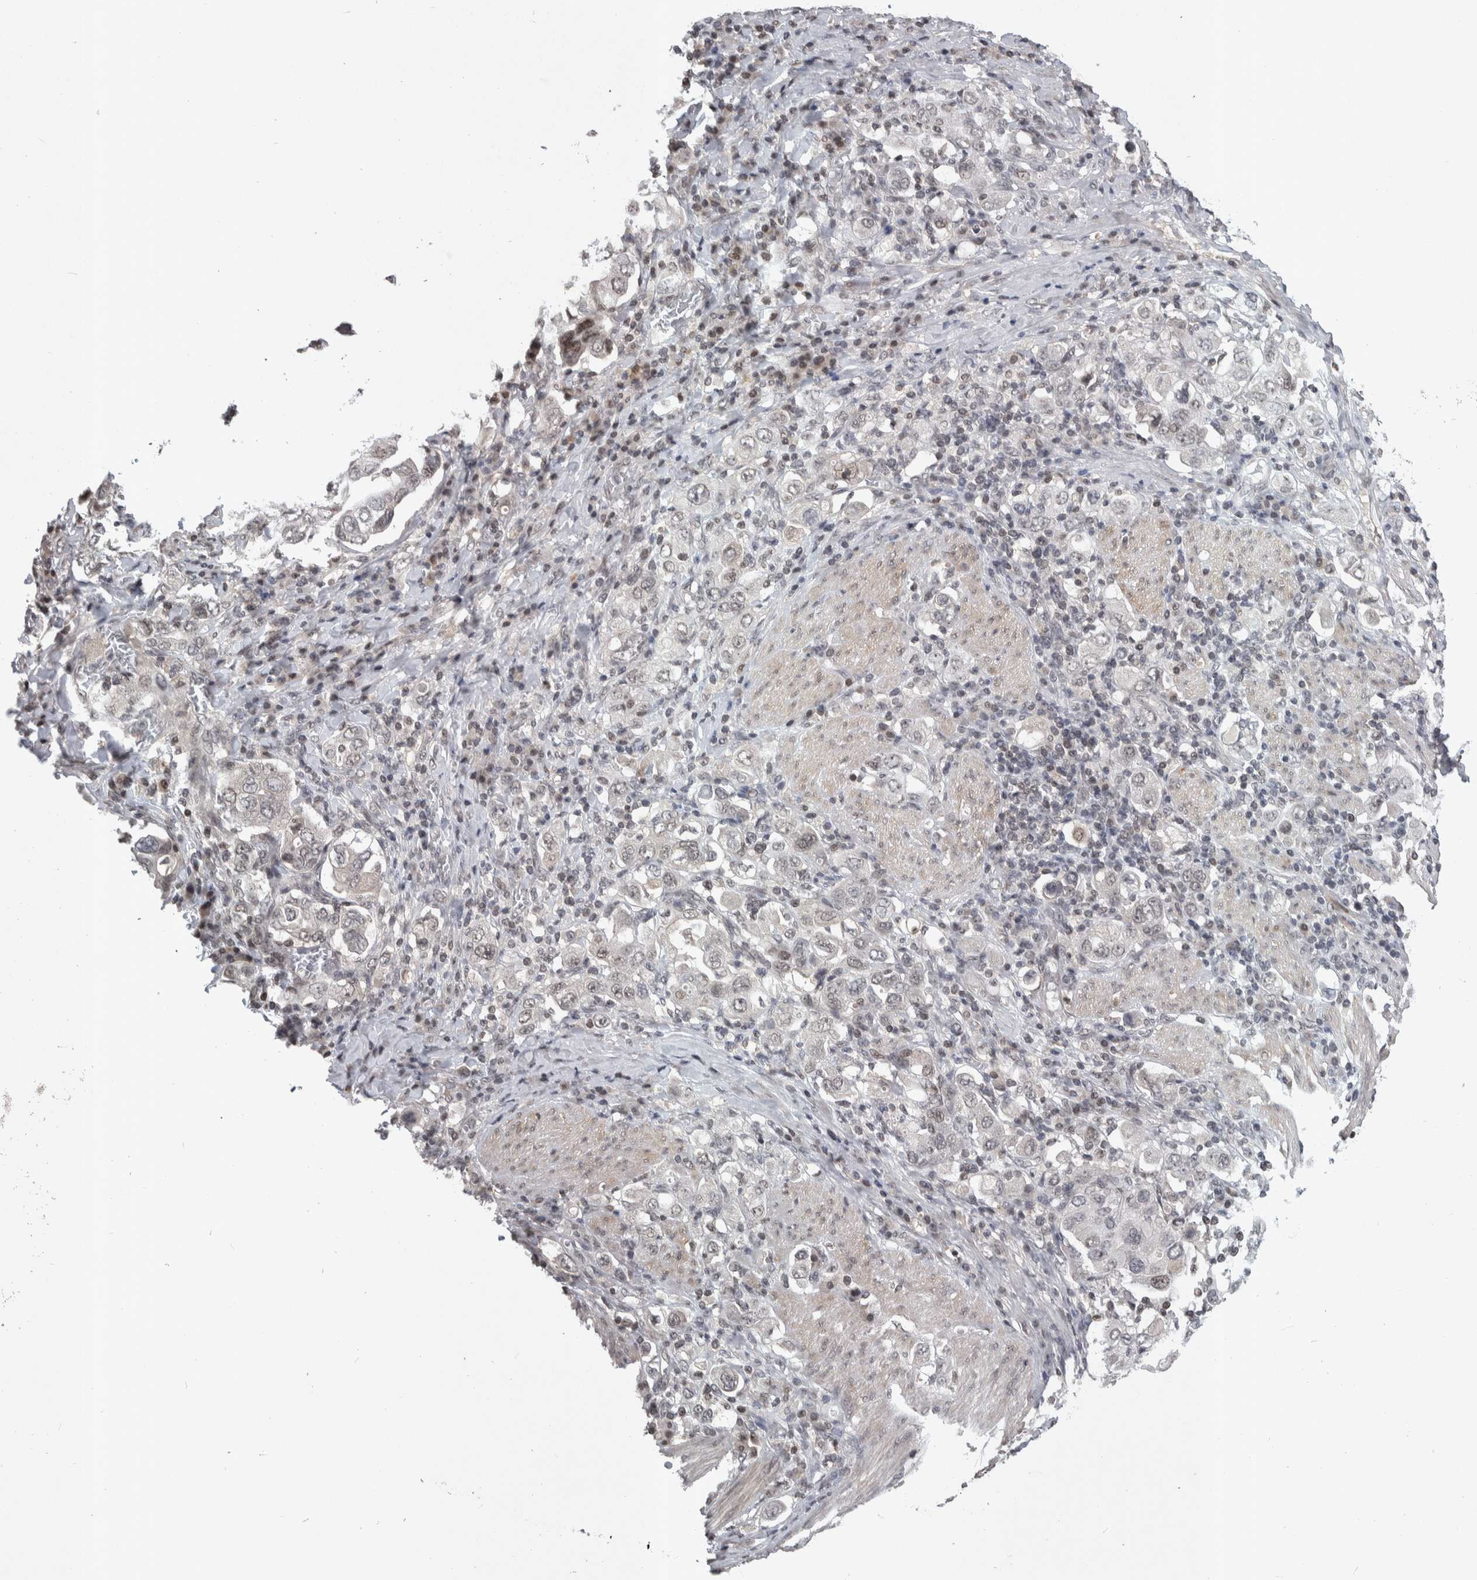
{"staining": {"intensity": "weak", "quantity": "<25%", "location": "nuclear"}, "tissue": "stomach cancer", "cell_type": "Tumor cells", "image_type": "cancer", "snomed": [{"axis": "morphology", "description": "Adenocarcinoma, NOS"}, {"axis": "topography", "description": "Stomach, upper"}], "caption": "Immunohistochemical staining of human adenocarcinoma (stomach) exhibits no significant staining in tumor cells.", "gene": "ZSCAN21", "patient": {"sex": "male", "age": 62}}